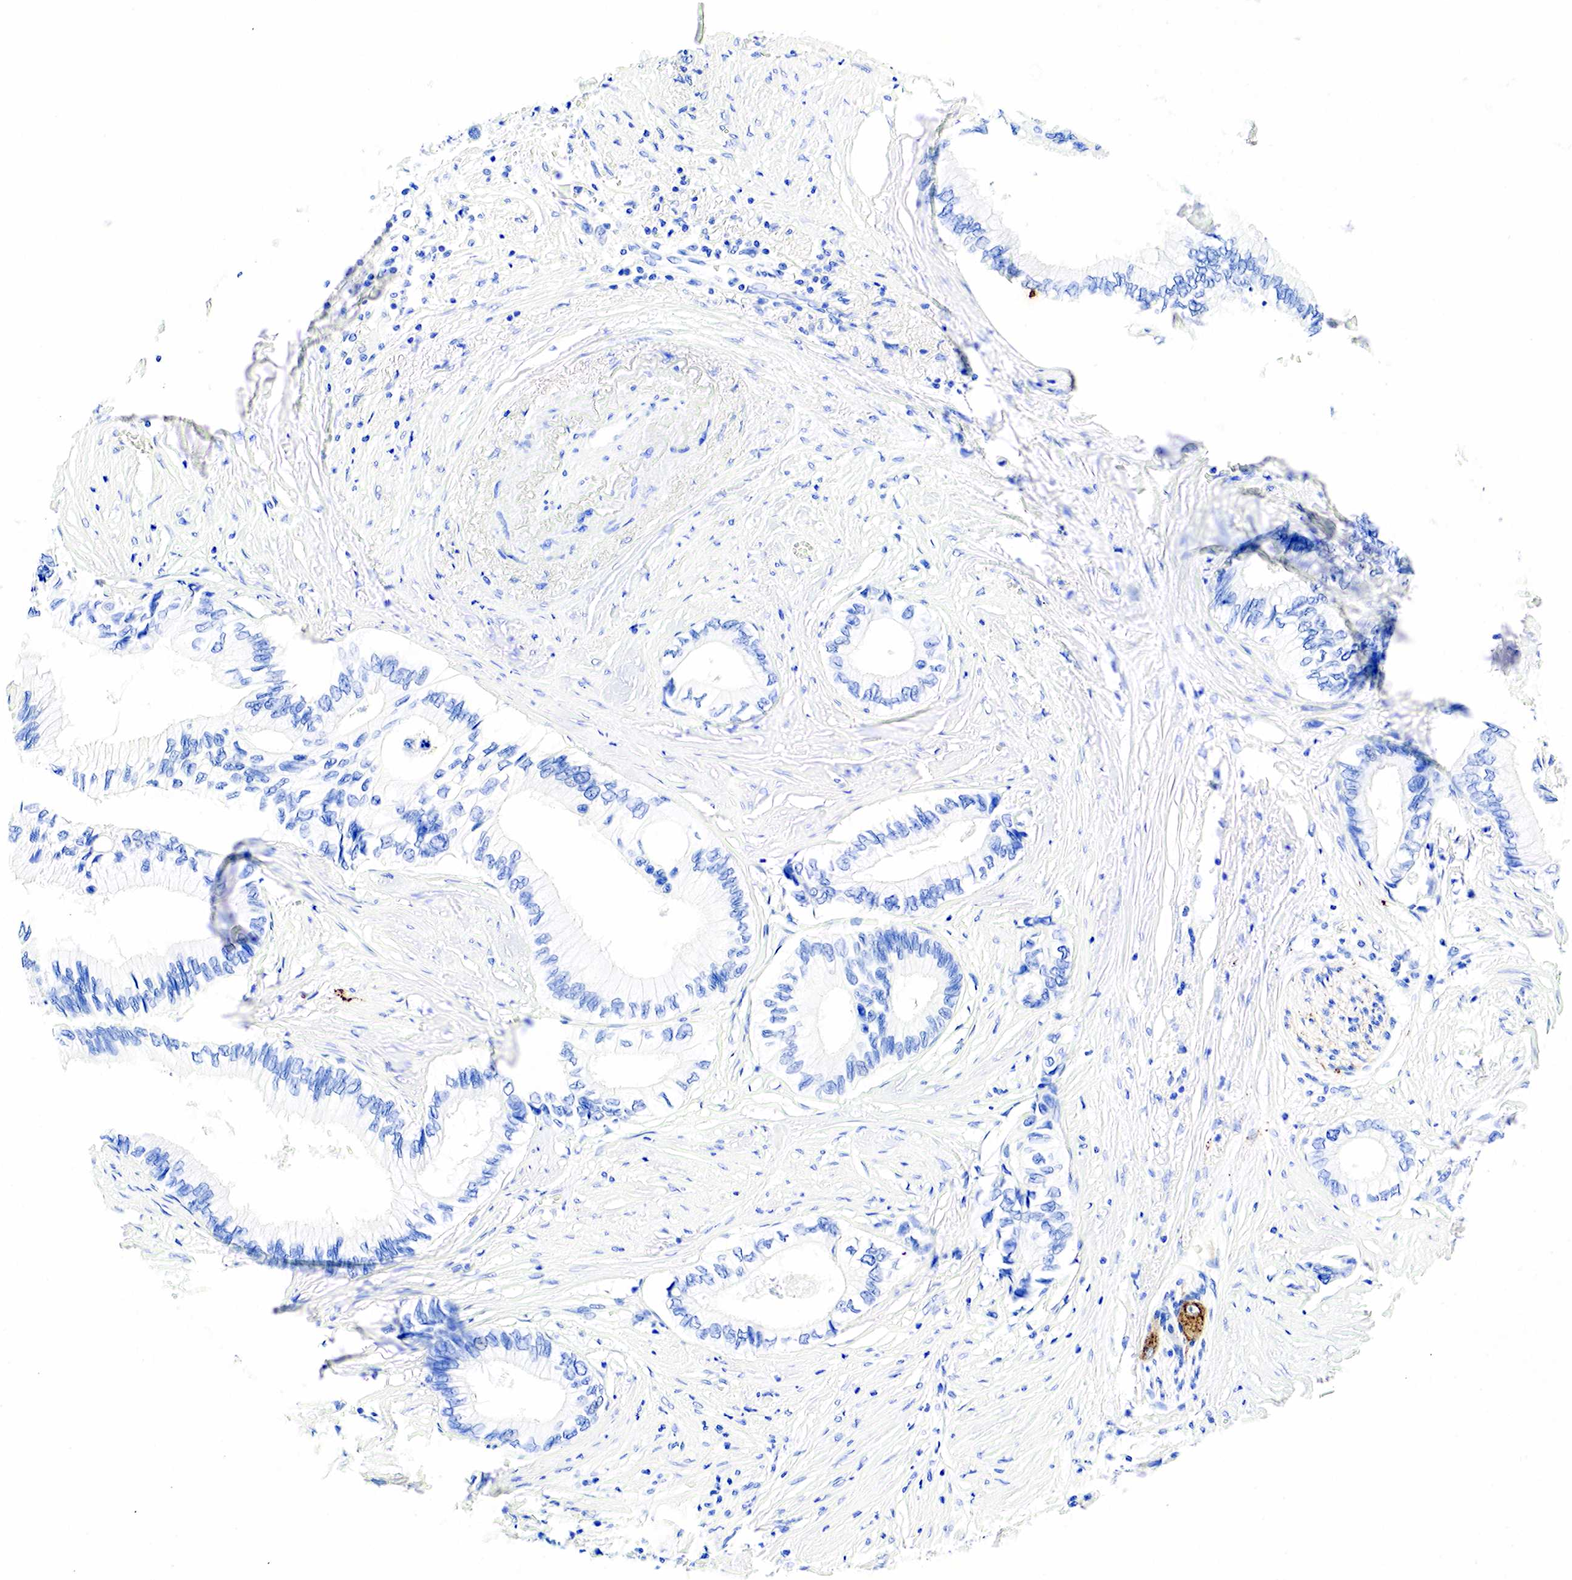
{"staining": {"intensity": "moderate", "quantity": "<25%", "location": "cytoplasmic/membranous"}, "tissue": "pancreatic cancer", "cell_type": "Tumor cells", "image_type": "cancer", "snomed": [{"axis": "morphology", "description": "Adenocarcinoma, NOS"}, {"axis": "topography", "description": "Pancreas"}], "caption": "Protein expression by IHC shows moderate cytoplasmic/membranous expression in about <25% of tumor cells in adenocarcinoma (pancreatic). (IHC, brightfield microscopy, high magnification).", "gene": "CHGA", "patient": {"sex": "female", "age": 66}}